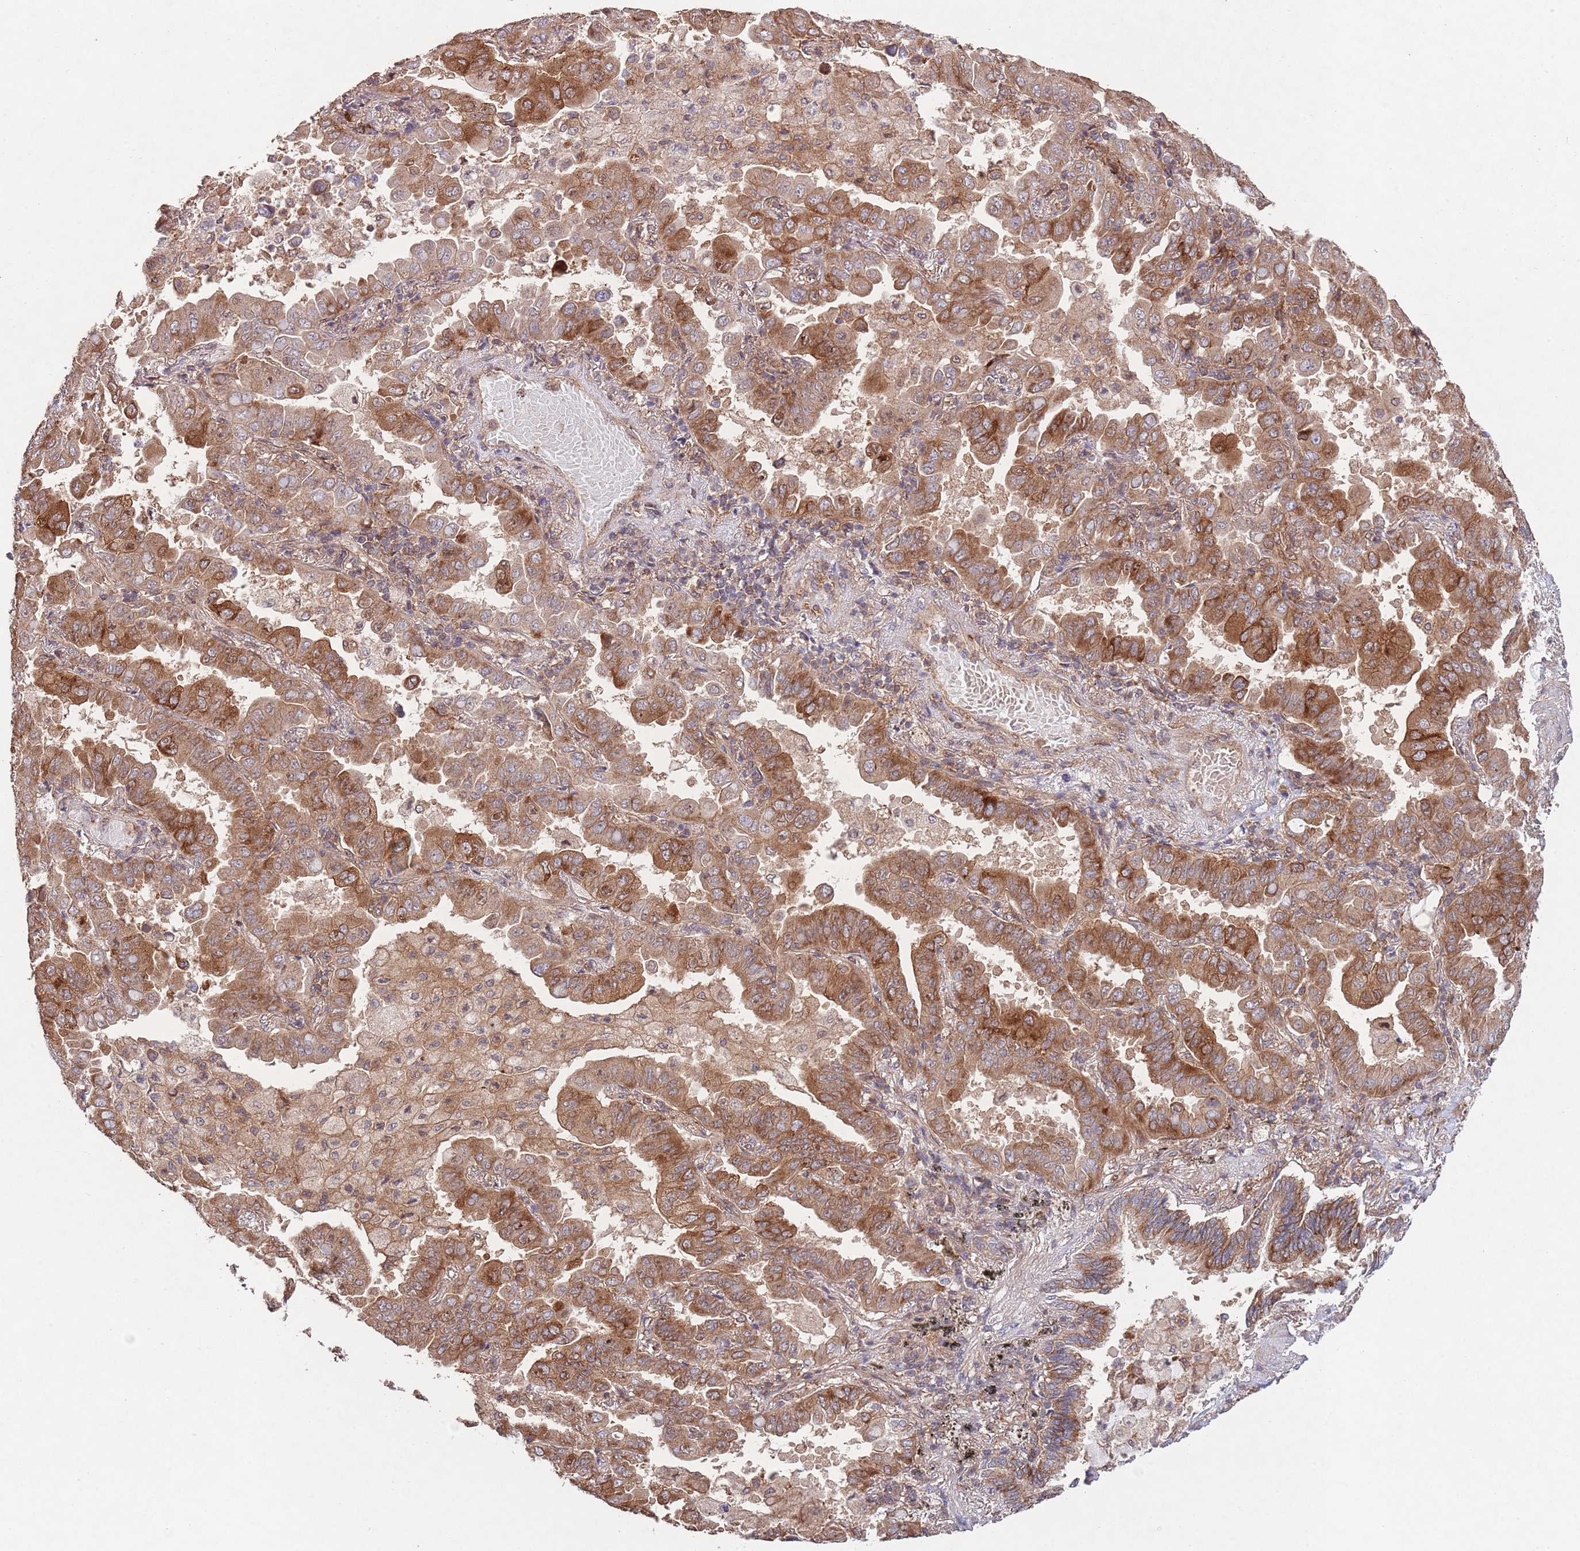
{"staining": {"intensity": "strong", "quantity": ">75%", "location": "cytoplasmic/membranous"}, "tissue": "lung cancer", "cell_type": "Tumor cells", "image_type": "cancer", "snomed": [{"axis": "morphology", "description": "Adenocarcinoma, NOS"}, {"axis": "topography", "description": "Lung"}], "caption": "Immunohistochemistry of lung cancer (adenocarcinoma) demonstrates high levels of strong cytoplasmic/membranous positivity in approximately >75% of tumor cells.", "gene": "RNF19B", "patient": {"sex": "male", "age": 64}}